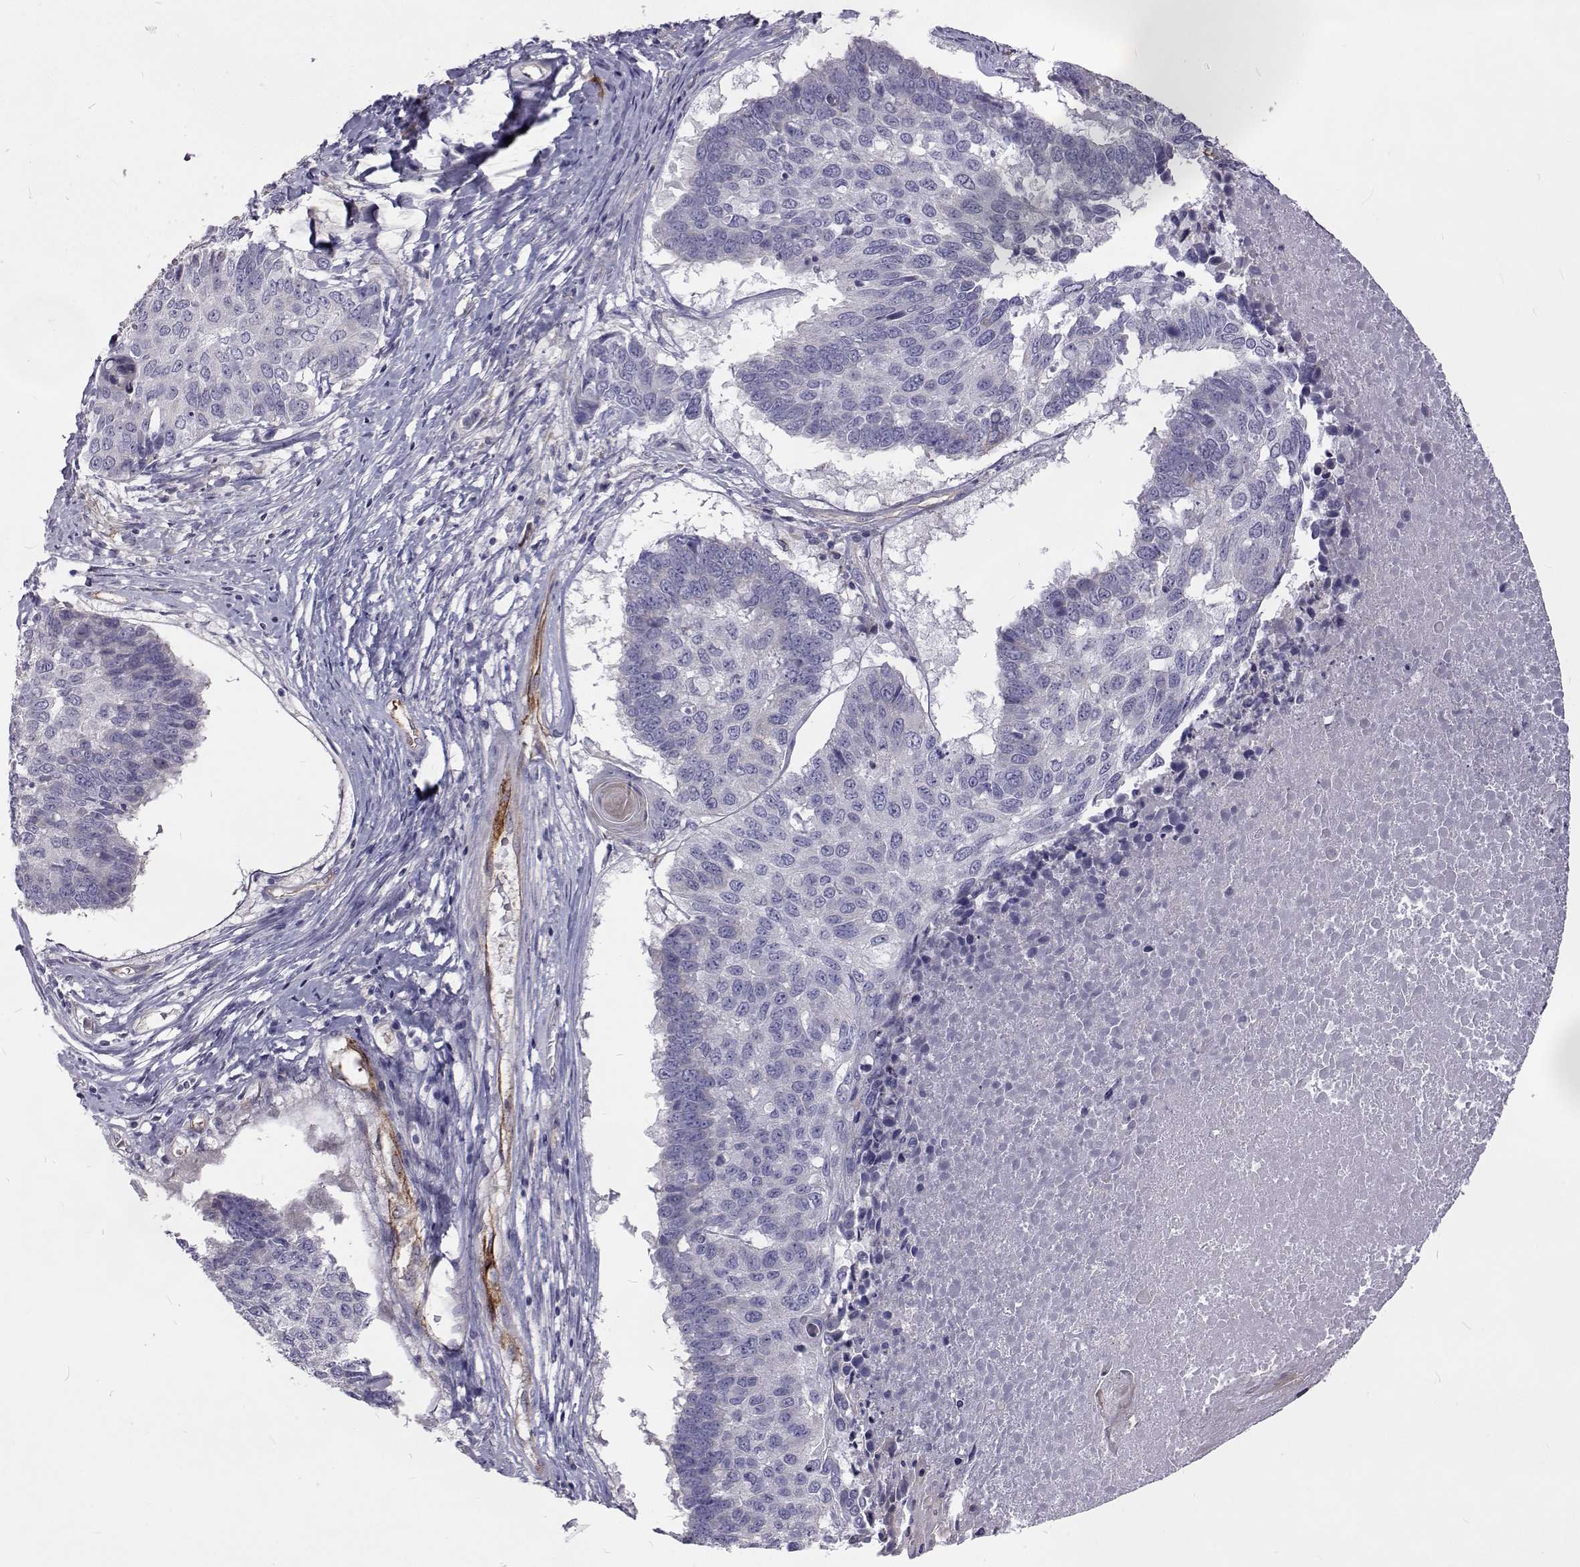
{"staining": {"intensity": "negative", "quantity": "none", "location": "none"}, "tissue": "lung cancer", "cell_type": "Tumor cells", "image_type": "cancer", "snomed": [{"axis": "morphology", "description": "Squamous cell carcinoma, NOS"}, {"axis": "topography", "description": "Lung"}], "caption": "Human lung squamous cell carcinoma stained for a protein using immunohistochemistry (IHC) exhibits no expression in tumor cells.", "gene": "NPR3", "patient": {"sex": "male", "age": 73}}